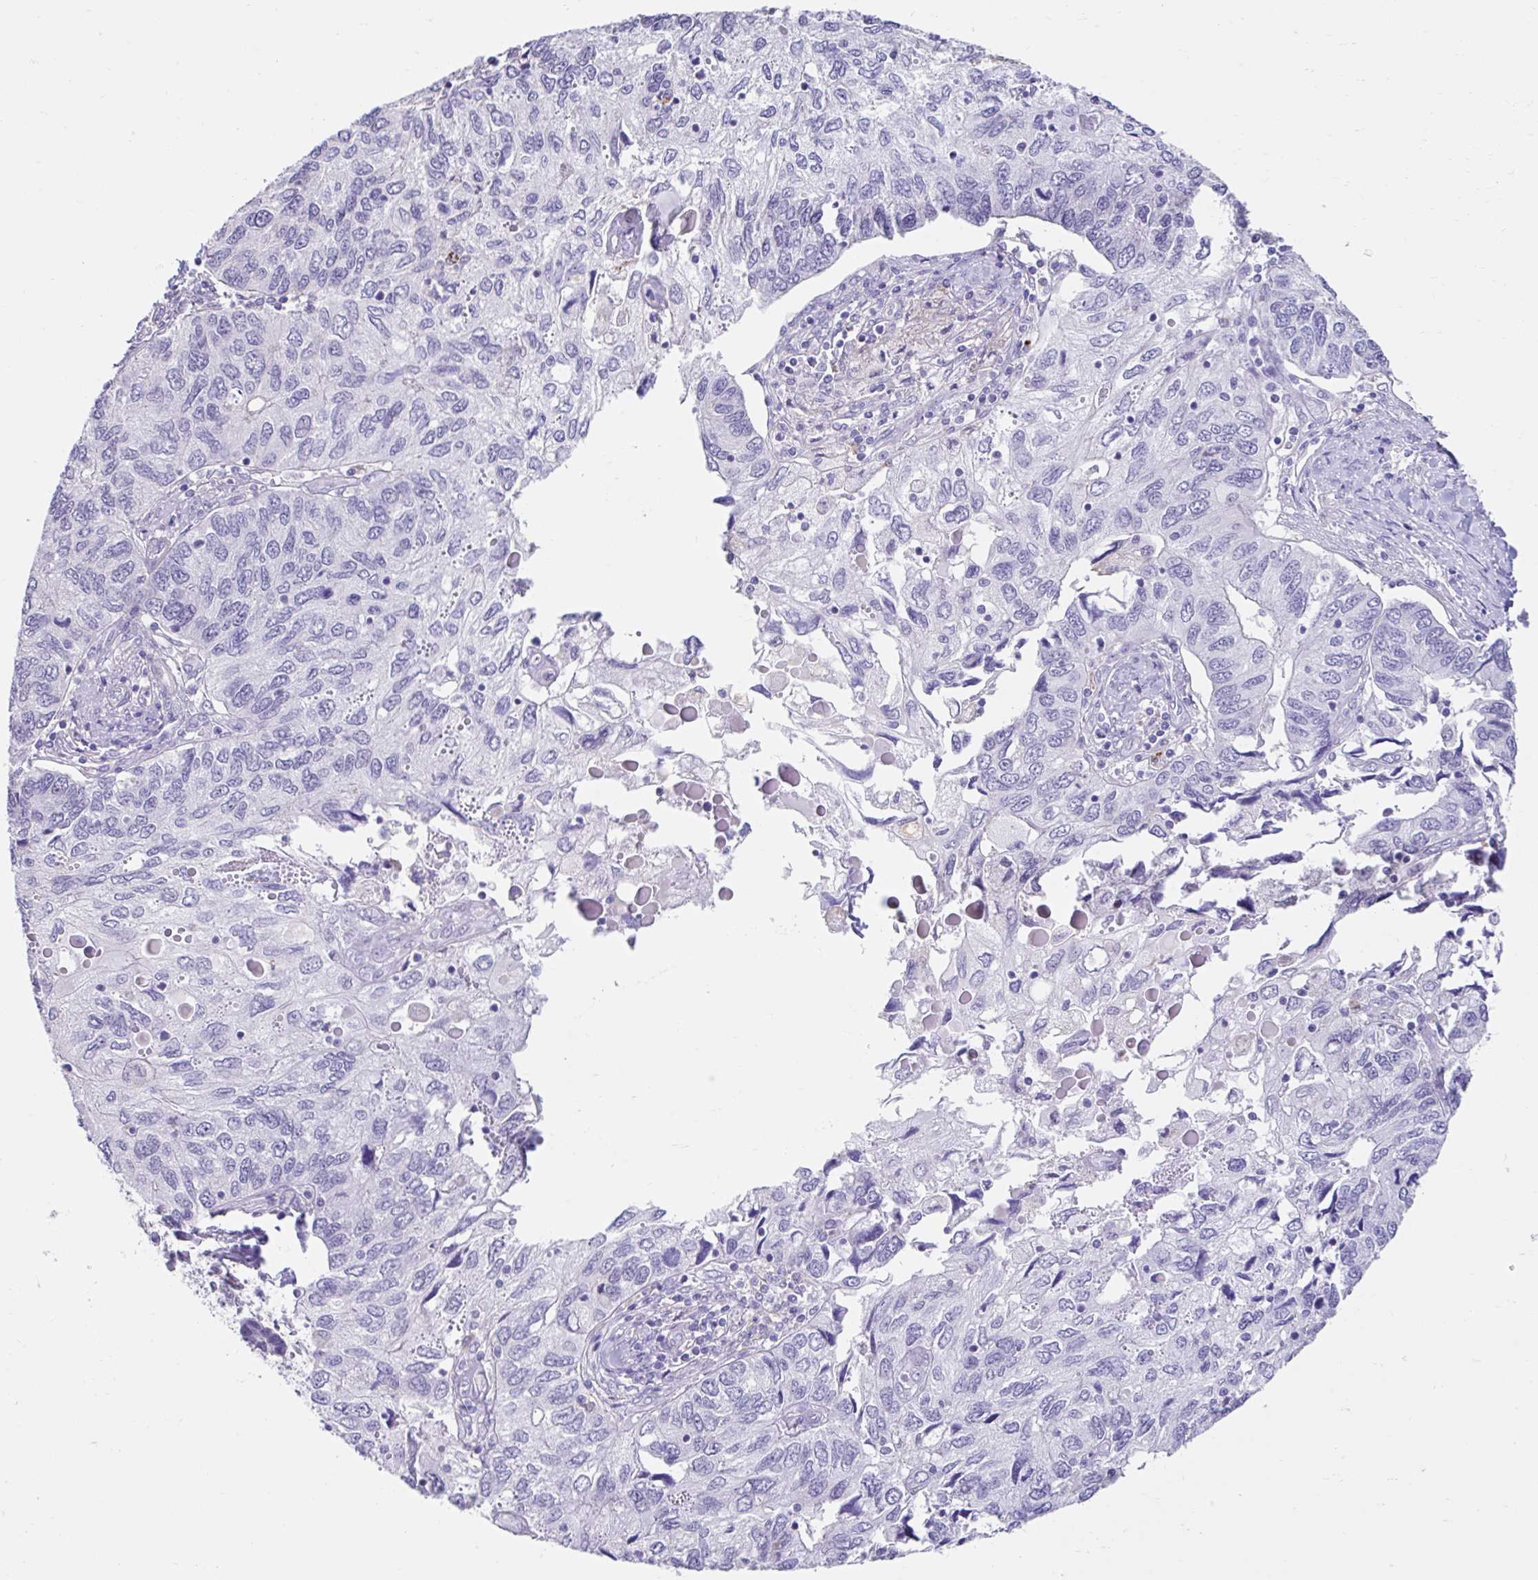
{"staining": {"intensity": "negative", "quantity": "none", "location": "none"}, "tissue": "endometrial cancer", "cell_type": "Tumor cells", "image_type": "cancer", "snomed": [{"axis": "morphology", "description": "Carcinoma, NOS"}, {"axis": "topography", "description": "Uterus"}], "caption": "Immunohistochemistry (IHC) of human carcinoma (endometrial) displays no expression in tumor cells.", "gene": "DCAF17", "patient": {"sex": "female", "age": 76}}